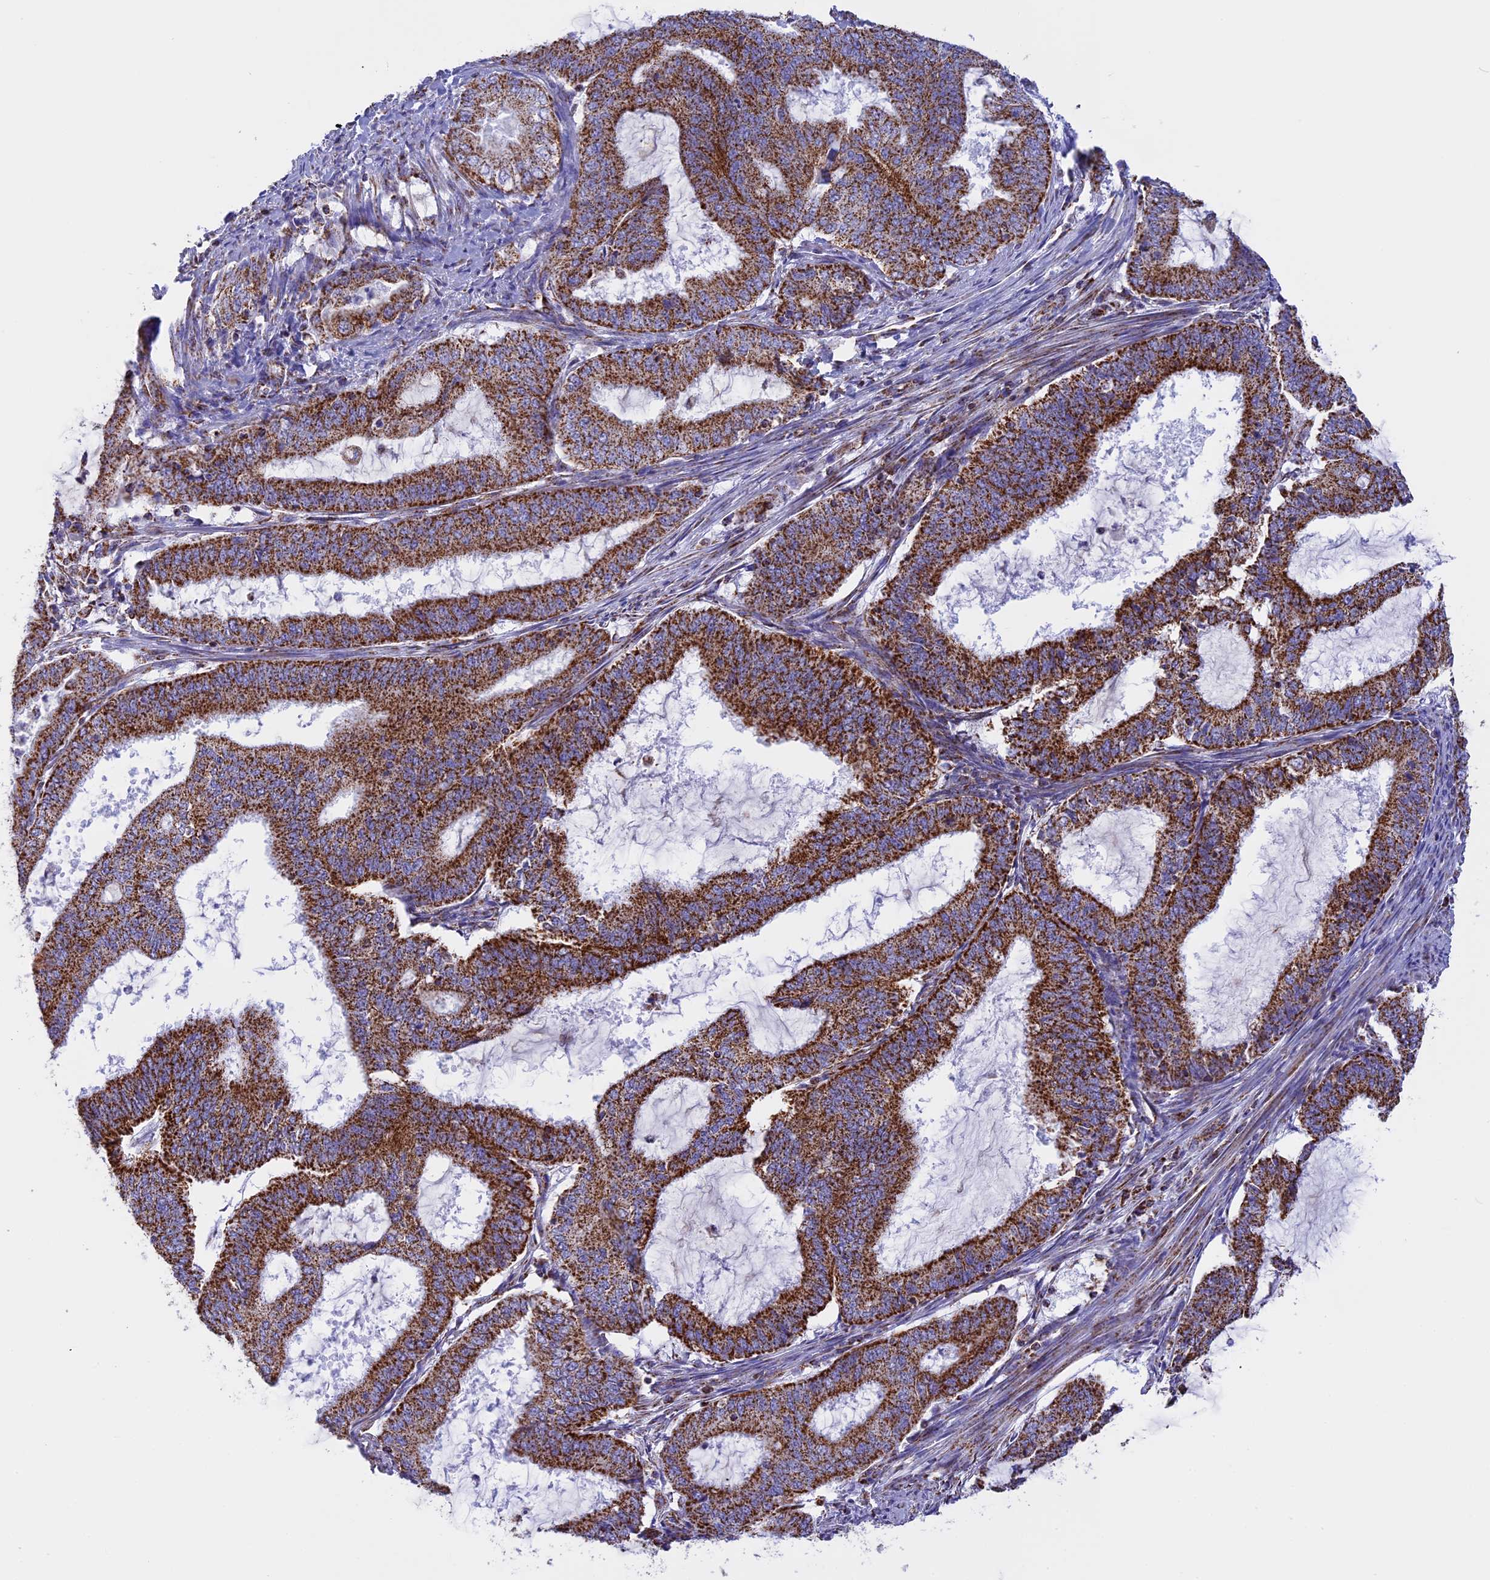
{"staining": {"intensity": "strong", "quantity": ">75%", "location": "cytoplasmic/membranous"}, "tissue": "endometrial cancer", "cell_type": "Tumor cells", "image_type": "cancer", "snomed": [{"axis": "morphology", "description": "Adenocarcinoma, NOS"}, {"axis": "topography", "description": "Endometrium"}], "caption": "A histopathology image of endometrial adenocarcinoma stained for a protein shows strong cytoplasmic/membranous brown staining in tumor cells. The staining is performed using DAB brown chromogen to label protein expression. The nuclei are counter-stained blue using hematoxylin.", "gene": "KCNG1", "patient": {"sex": "female", "age": 51}}